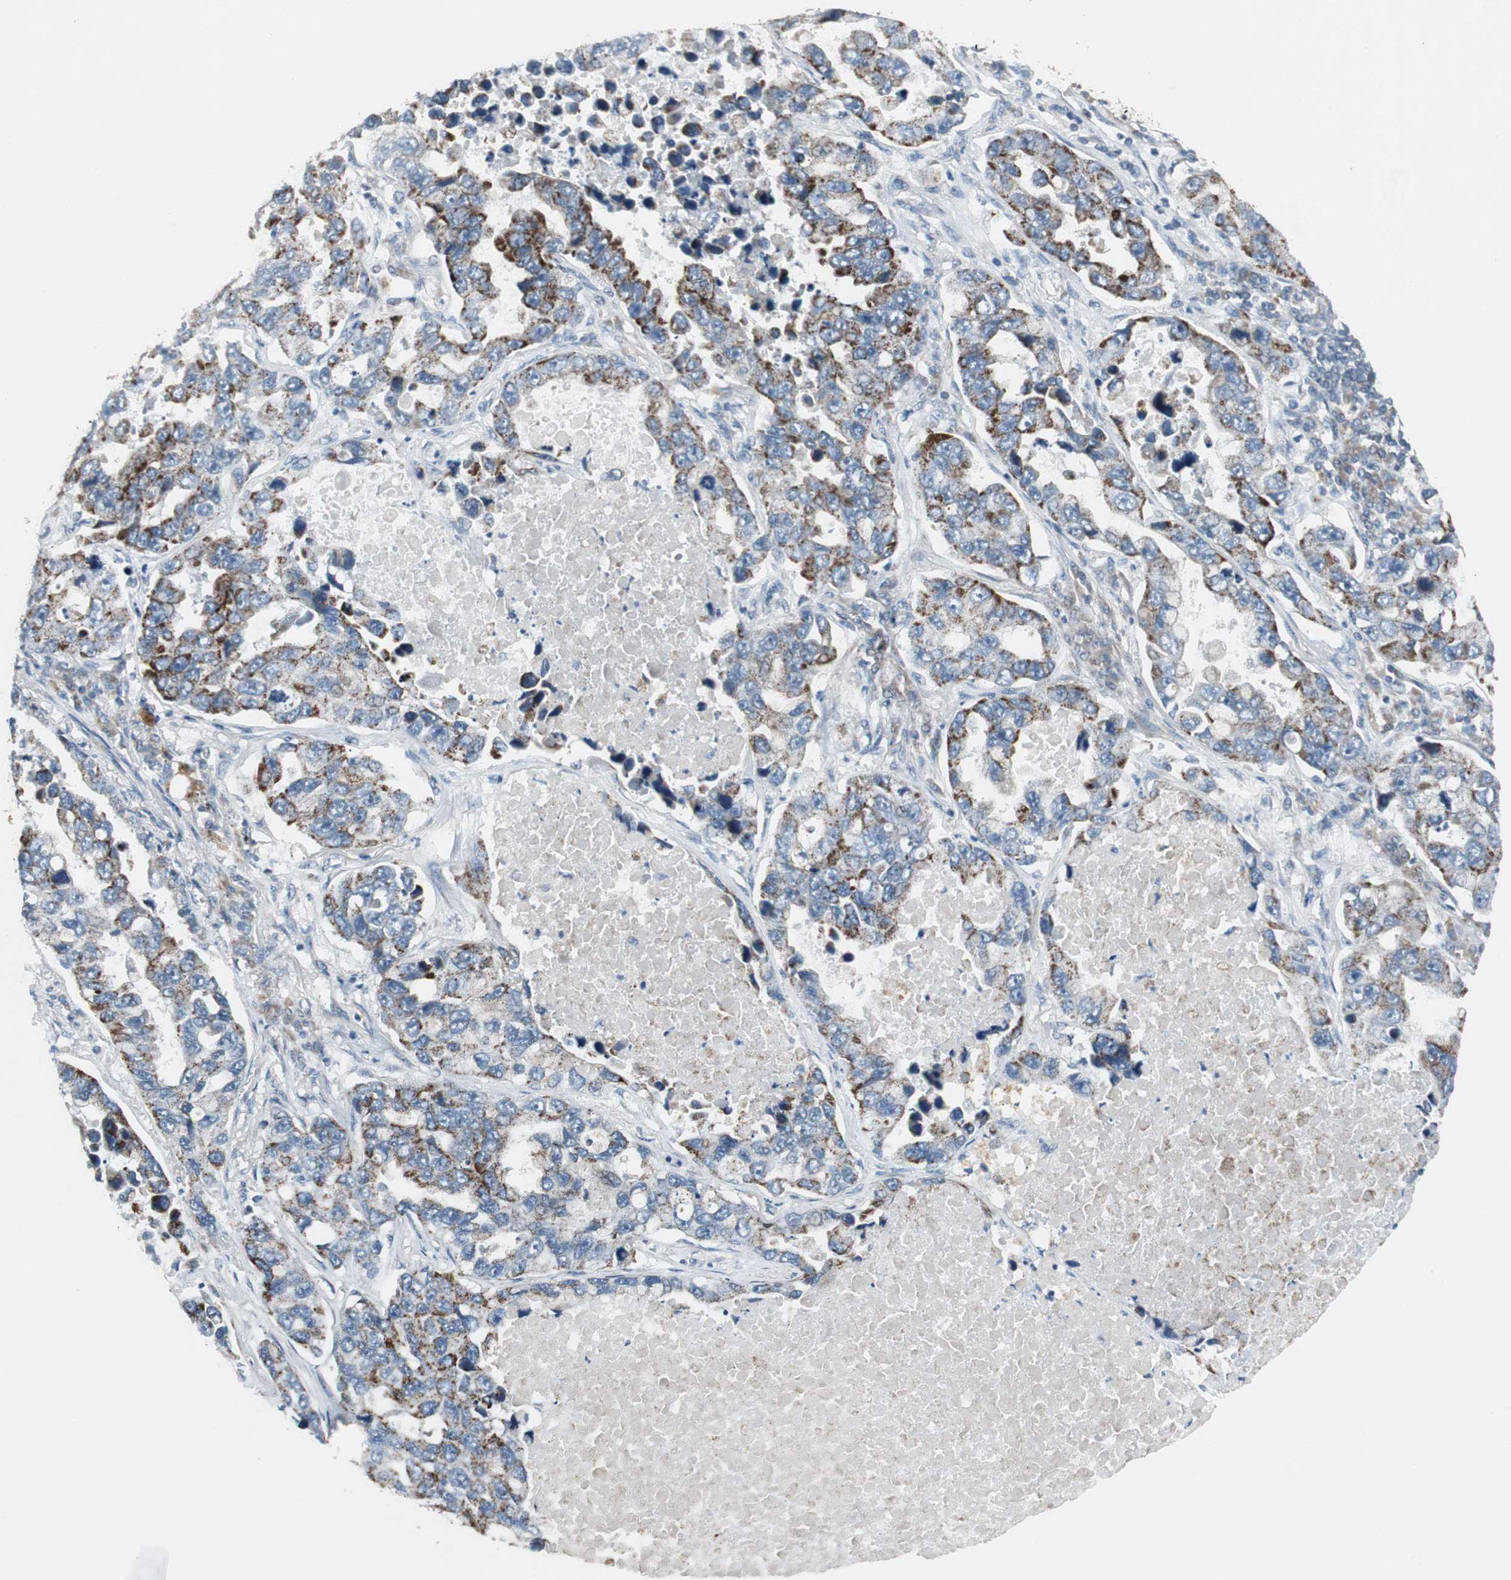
{"staining": {"intensity": "strong", "quantity": "<25%", "location": "cytoplasmic/membranous"}, "tissue": "lung cancer", "cell_type": "Tumor cells", "image_type": "cancer", "snomed": [{"axis": "morphology", "description": "Adenocarcinoma, NOS"}, {"axis": "topography", "description": "Lung"}], "caption": "DAB (3,3'-diaminobenzidine) immunohistochemical staining of lung adenocarcinoma exhibits strong cytoplasmic/membranous protein positivity in about <25% of tumor cells. (Stains: DAB in brown, nuclei in blue, Microscopy: brightfield microscopy at high magnification).", "gene": "MYT1", "patient": {"sex": "male", "age": 64}}